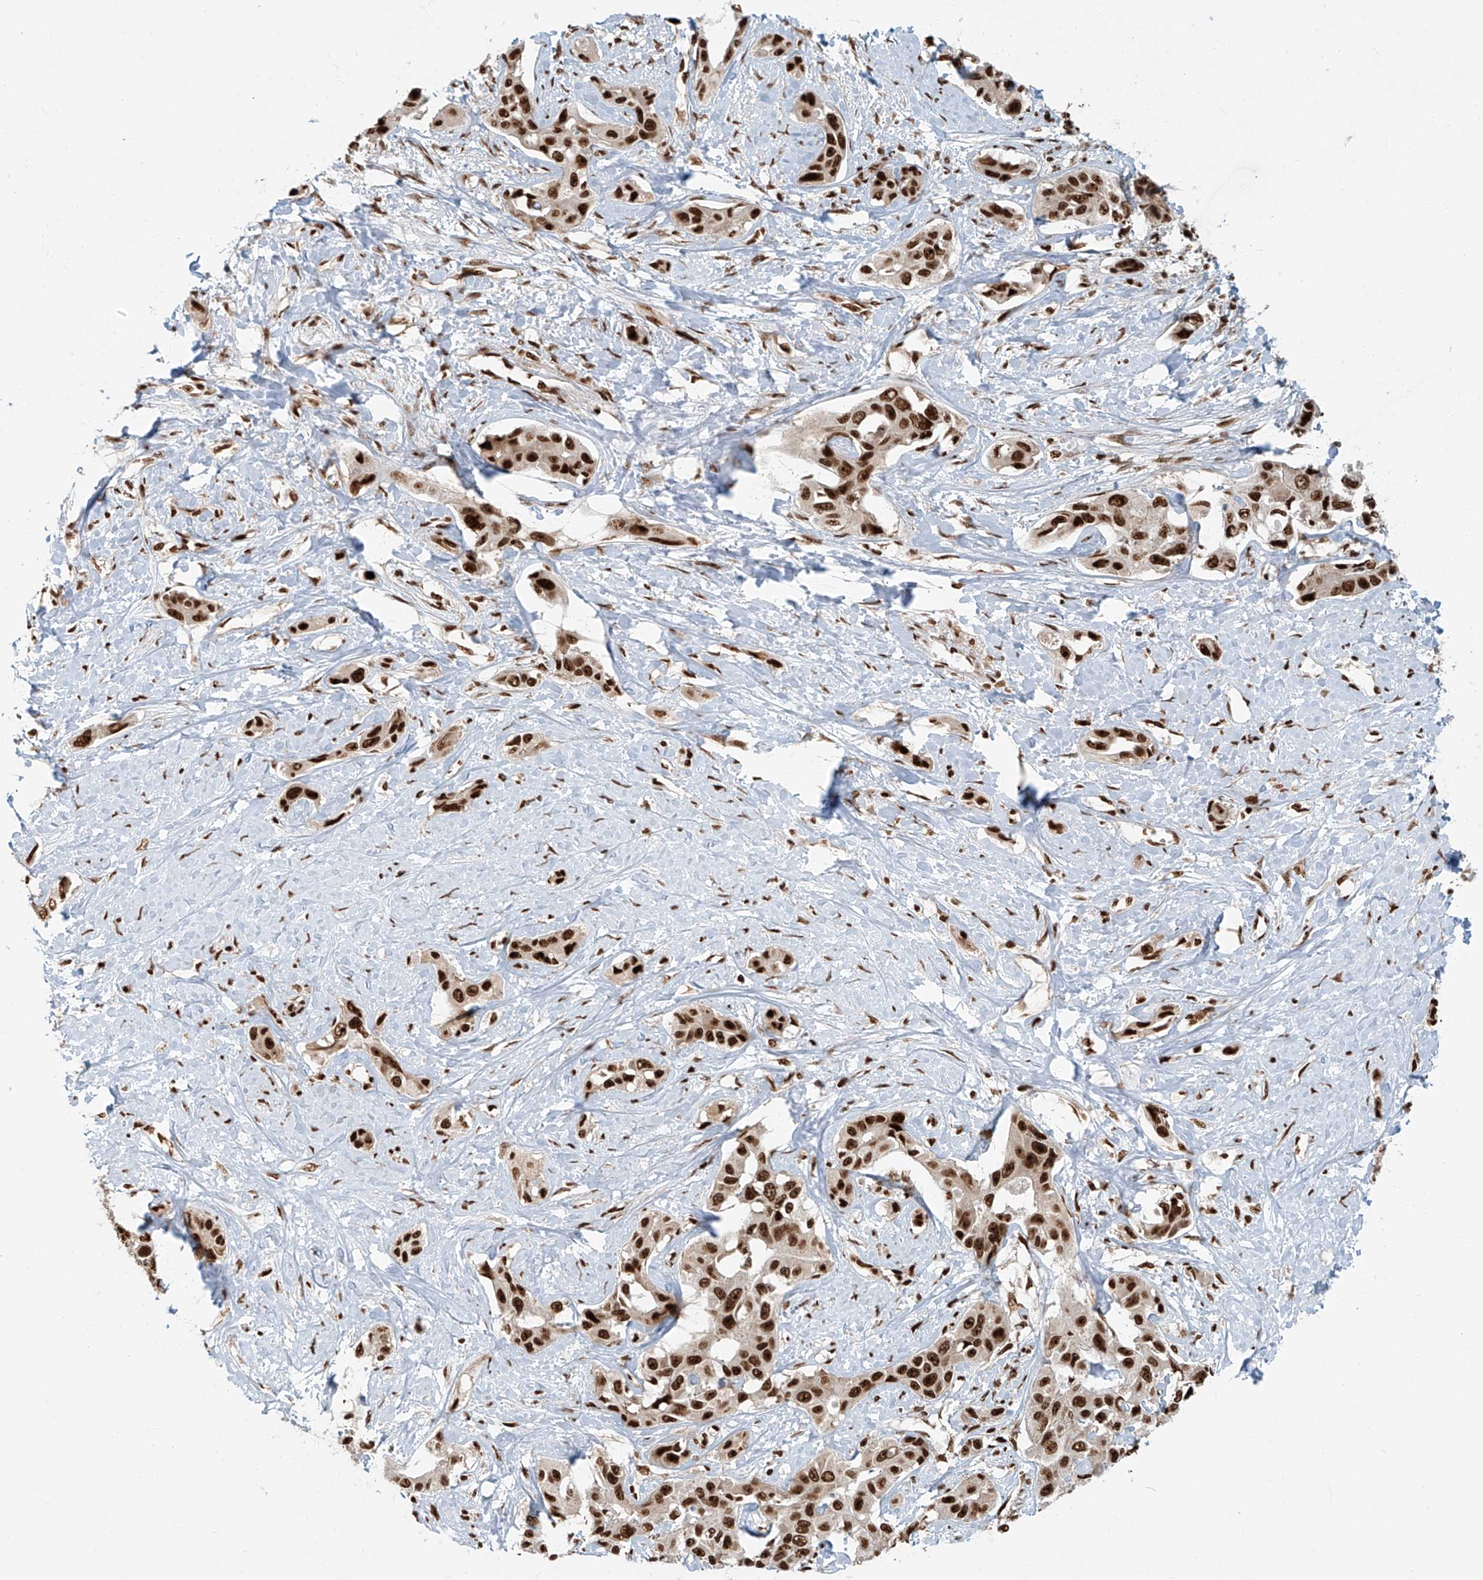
{"staining": {"intensity": "strong", "quantity": ">75%", "location": "nuclear"}, "tissue": "liver cancer", "cell_type": "Tumor cells", "image_type": "cancer", "snomed": [{"axis": "morphology", "description": "Cholangiocarcinoma"}, {"axis": "topography", "description": "Liver"}], "caption": "An immunohistochemistry (IHC) photomicrograph of tumor tissue is shown. Protein staining in brown labels strong nuclear positivity in cholangiocarcinoma (liver) within tumor cells. (DAB (3,3'-diaminobenzidine) IHC with brightfield microscopy, high magnification).", "gene": "FAM193B", "patient": {"sex": "male", "age": 59}}